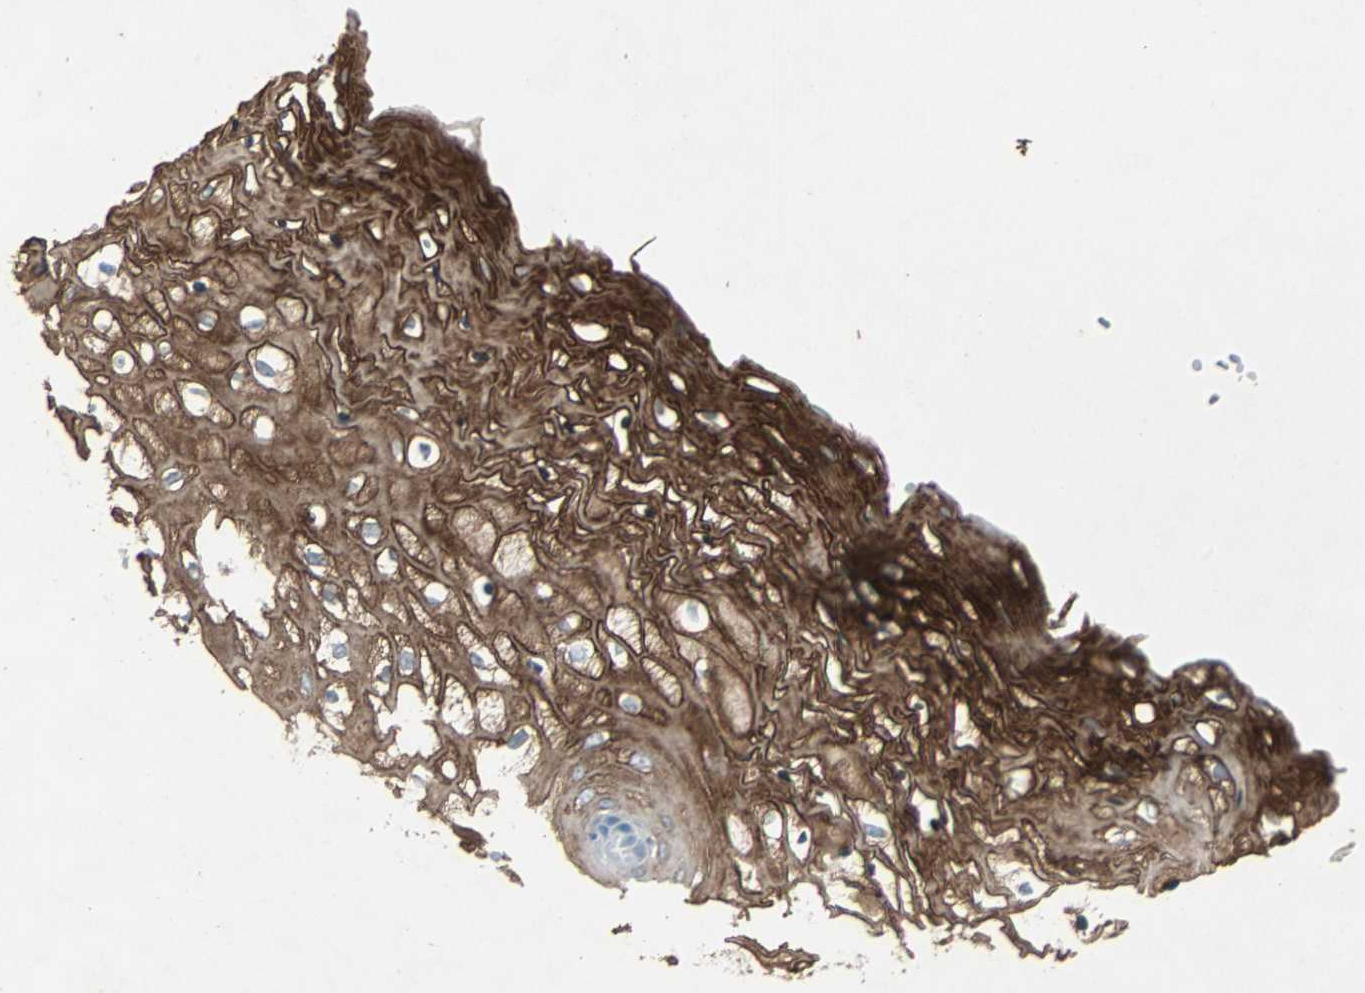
{"staining": {"intensity": "strong", "quantity": ">75%", "location": "cytoplasmic/membranous"}, "tissue": "vagina", "cell_type": "Squamous epithelial cells", "image_type": "normal", "snomed": [{"axis": "morphology", "description": "Normal tissue, NOS"}, {"axis": "topography", "description": "Vagina"}], "caption": "Vagina stained with DAB immunohistochemistry (IHC) reveals high levels of strong cytoplasmic/membranous expression in approximately >75% of squamous epithelial cells.", "gene": "LANCL3", "patient": {"sex": "female", "age": 34}}